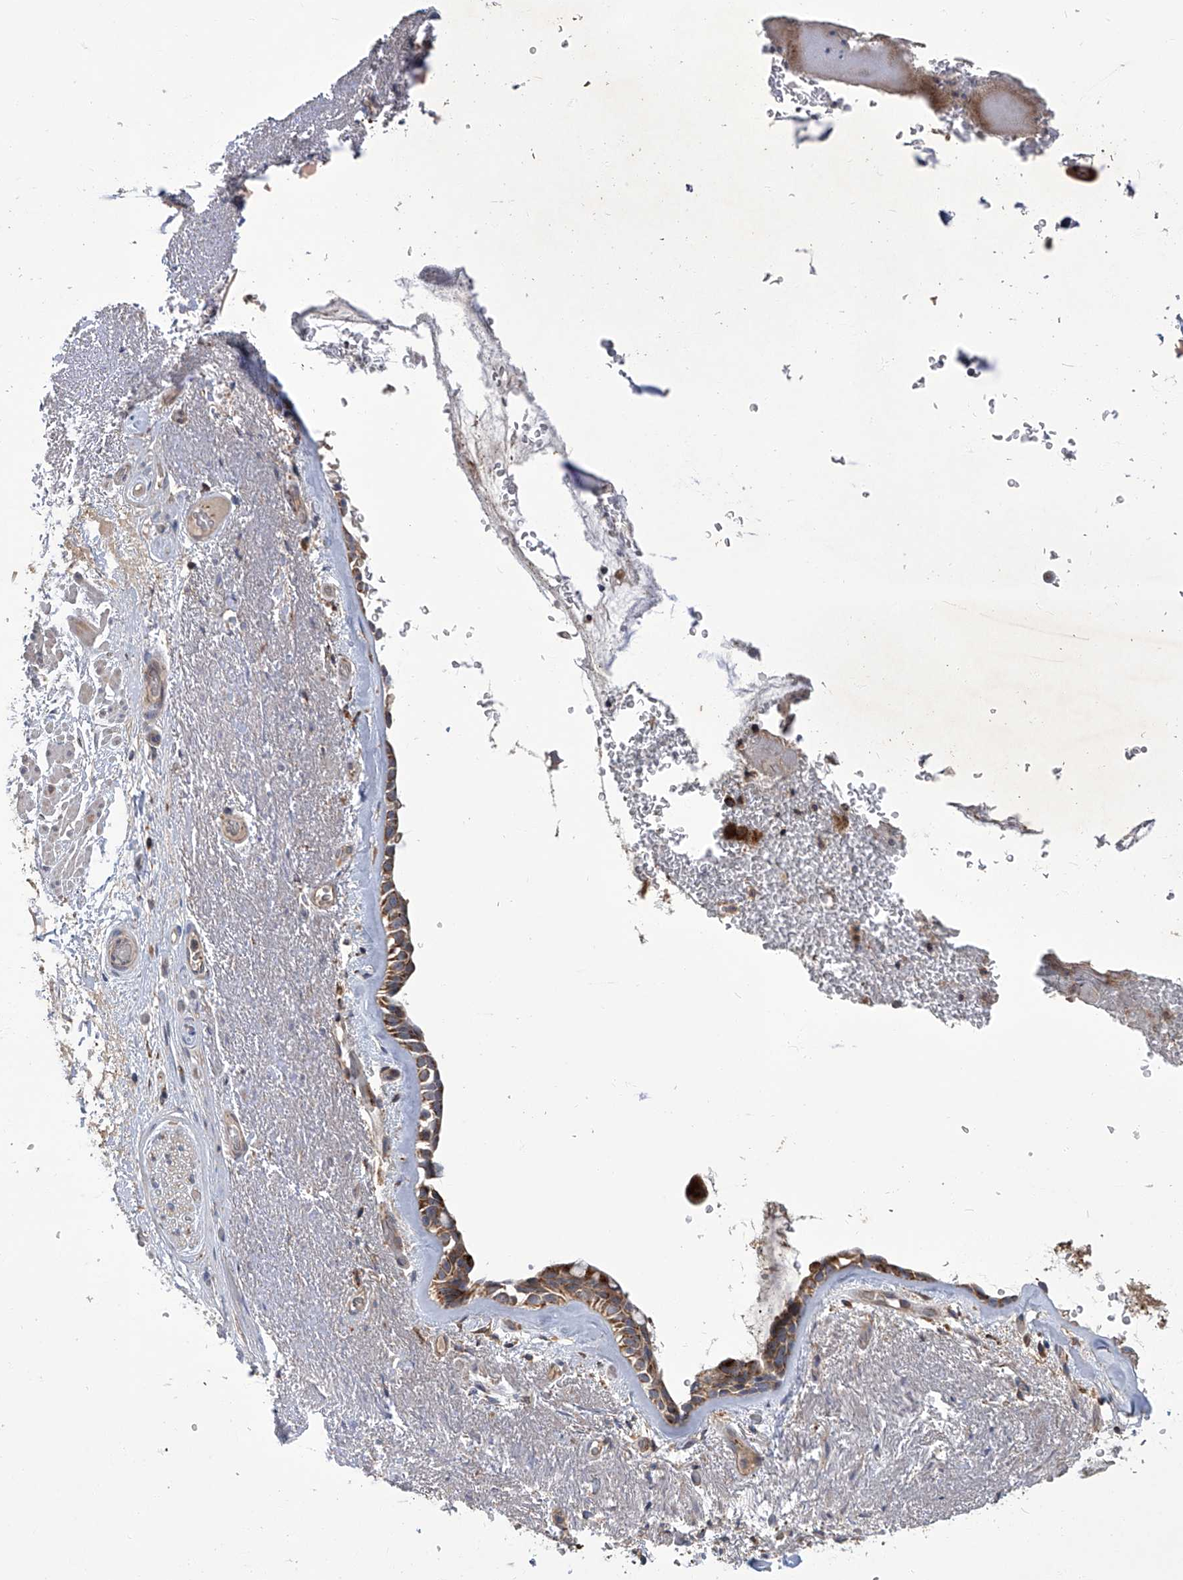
{"staining": {"intensity": "moderate", "quantity": ">75%", "location": "cytoplasmic/membranous"}, "tissue": "bronchus", "cell_type": "Respiratory epithelial cells", "image_type": "normal", "snomed": [{"axis": "morphology", "description": "Normal tissue, NOS"}, {"axis": "morphology", "description": "Squamous cell carcinoma, NOS"}, {"axis": "topography", "description": "Lymph node"}, {"axis": "topography", "description": "Bronchus"}, {"axis": "topography", "description": "Lung"}], "caption": "Immunohistochemistry (IHC) photomicrograph of benign bronchus: bronchus stained using immunohistochemistry displays medium levels of moderate protein expression localized specifically in the cytoplasmic/membranous of respiratory epithelial cells, appearing as a cytoplasmic/membranous brown color.", "gene": "TNFRSF13B", "patient": {"sex": "male", "age": 66}}